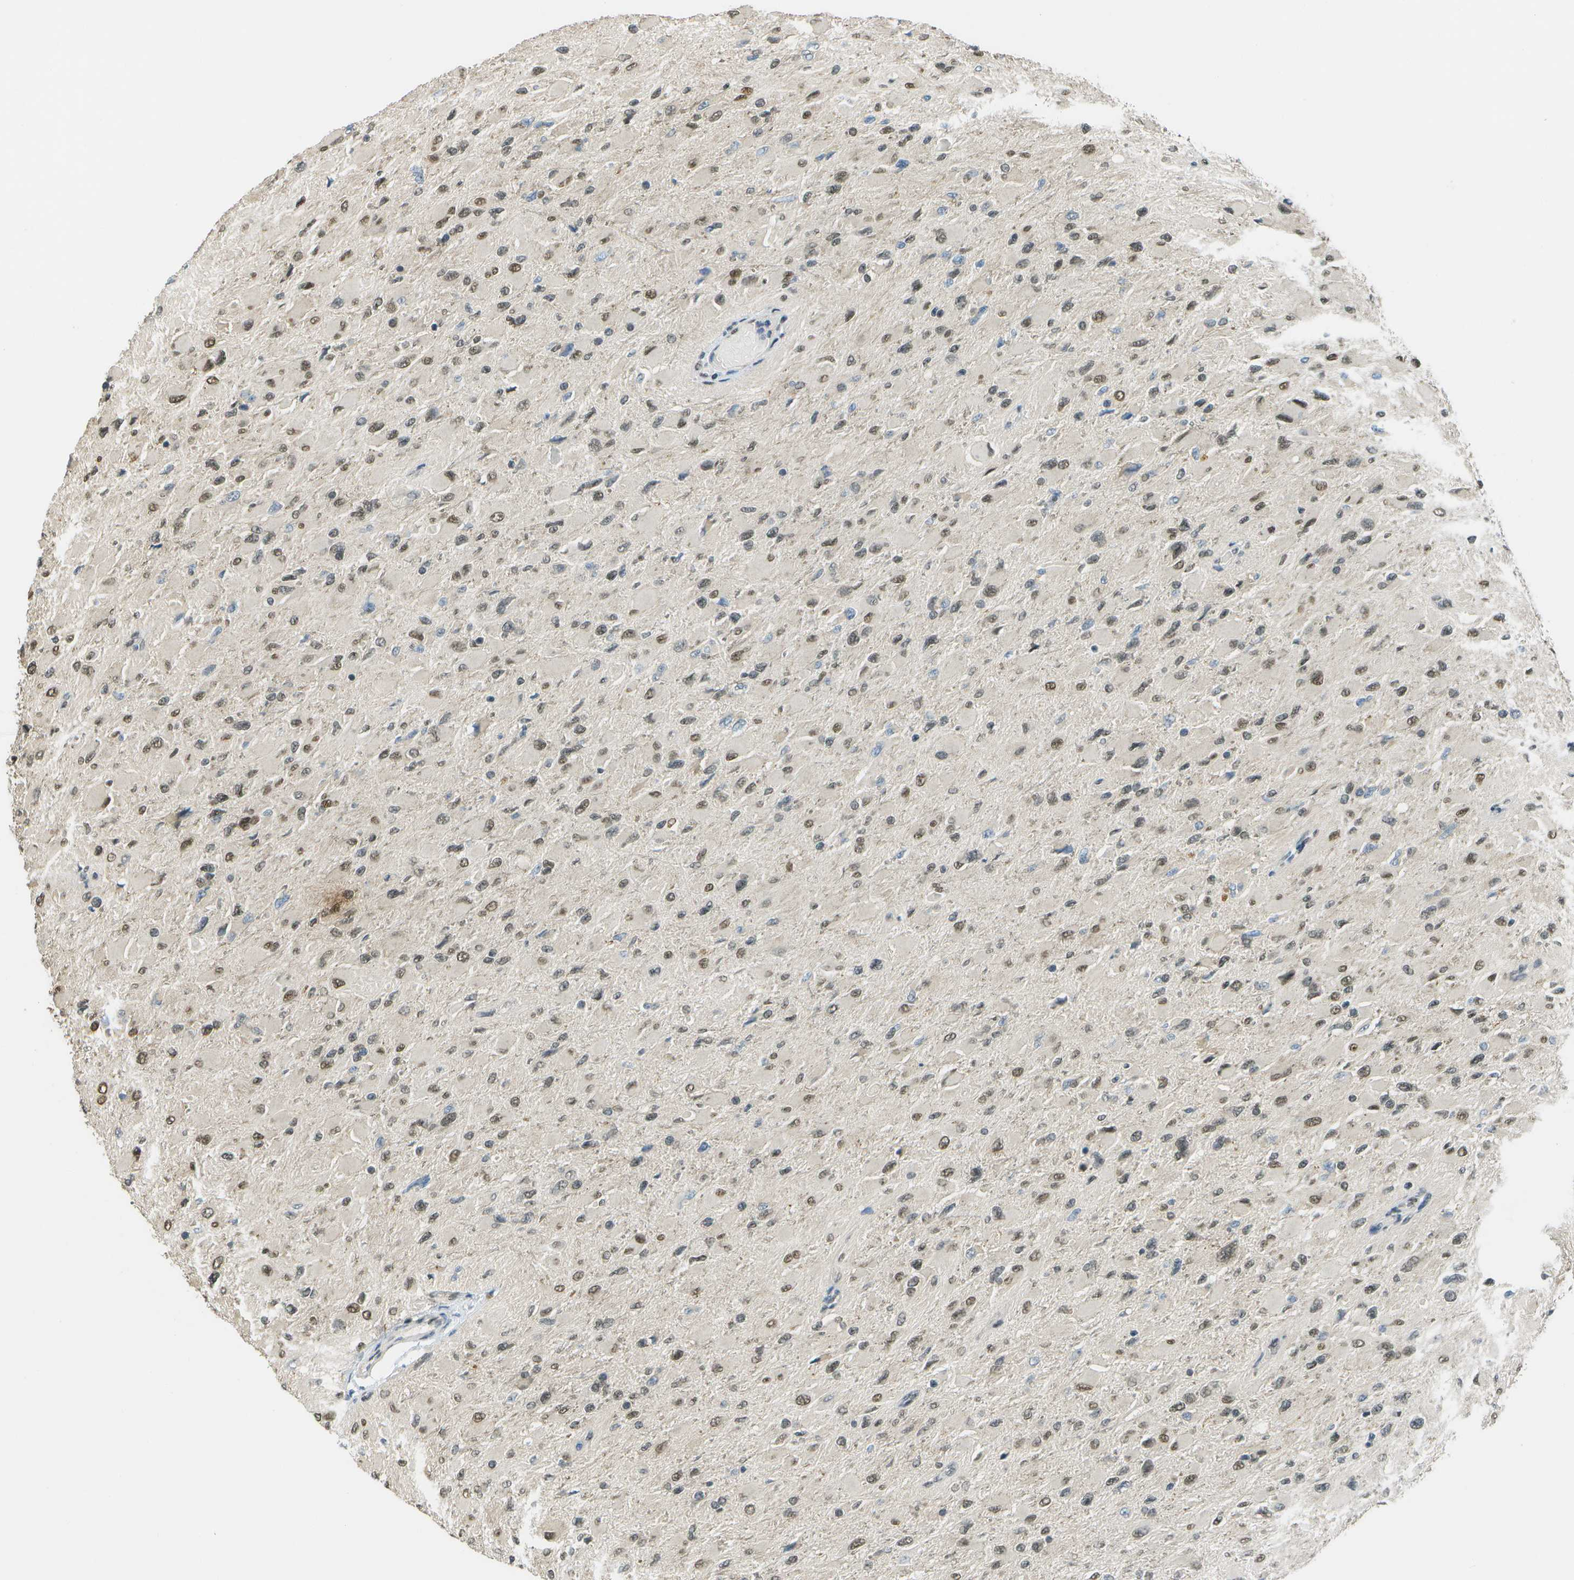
{"staining": {"intensity": "weak", "quantity": ">75%", "location": "nuclear"}, "tissue": "glioma", "cell_type": "Tumor cells", "image_type": "cancer", "snomed": [{"axis": "morphology", "description": "Glioma, malignant, High grade"}, {"axis": "topography", "description": "Cerebral cortex"}], "caption": "This micrograph reveals malignant glioma (high-grade) stained with immunohistochemistry (IHC) to label a protein in brown. The nuclear of tumor cells show weak positivity for the protein. Nuclei are counter-stained blue.", "gene": "ABL2", "patient": {"sex": "female", "age": 36}}